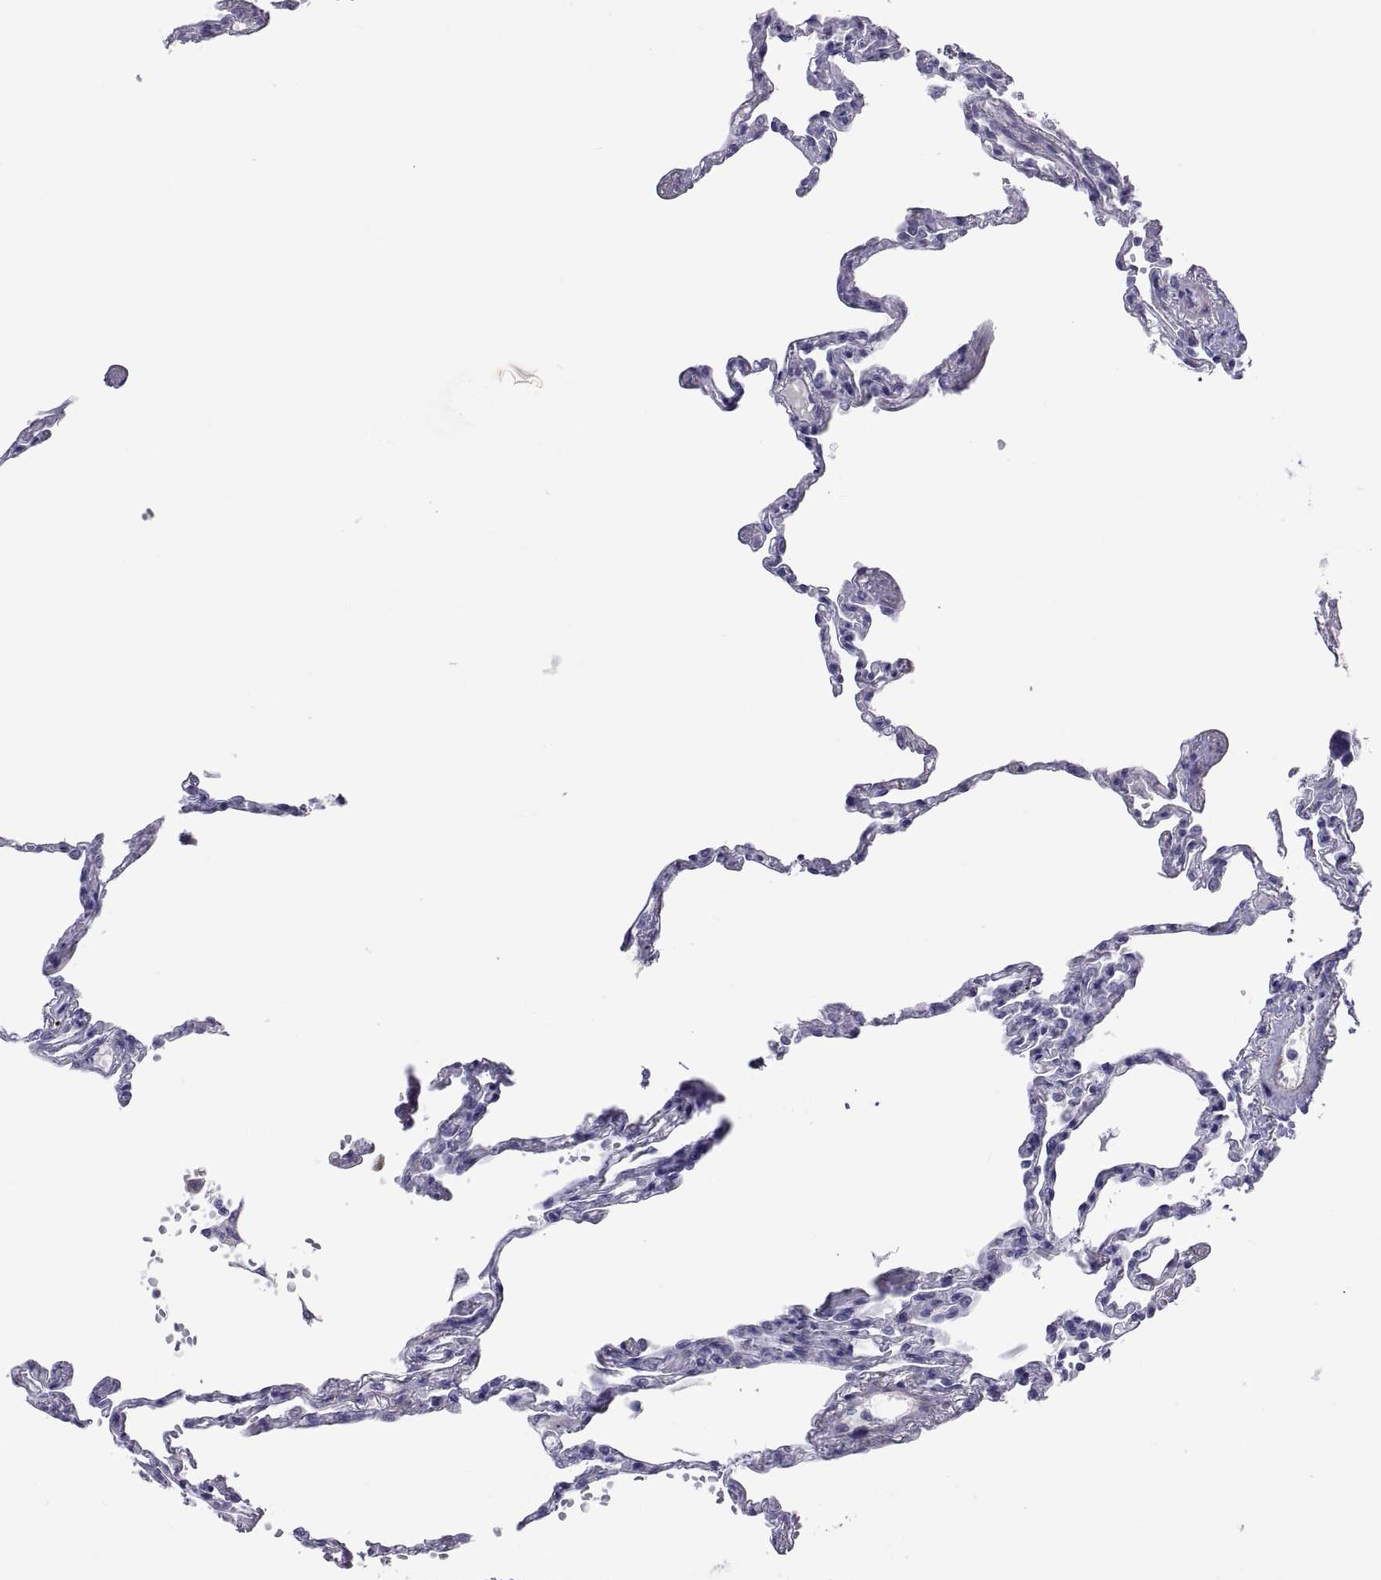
{"staining": {"intensity": "negative", "quantity": "none", "location": "none"}, "tissue": "lung", "cell_type": "Alveolar cells", "image_type": "normal", "snomed": [{"axis": "morphology", "description": "Normal tissue, NOS"}, {"axis": "topography", "description": "Lung"}], "caption": "This is an immunohistochemistry micrograph of unremarkable lung. There is no positivity in alveolar cells.", "gene": "BSPH1", "patient": {"sex": "male", "age": 78}}